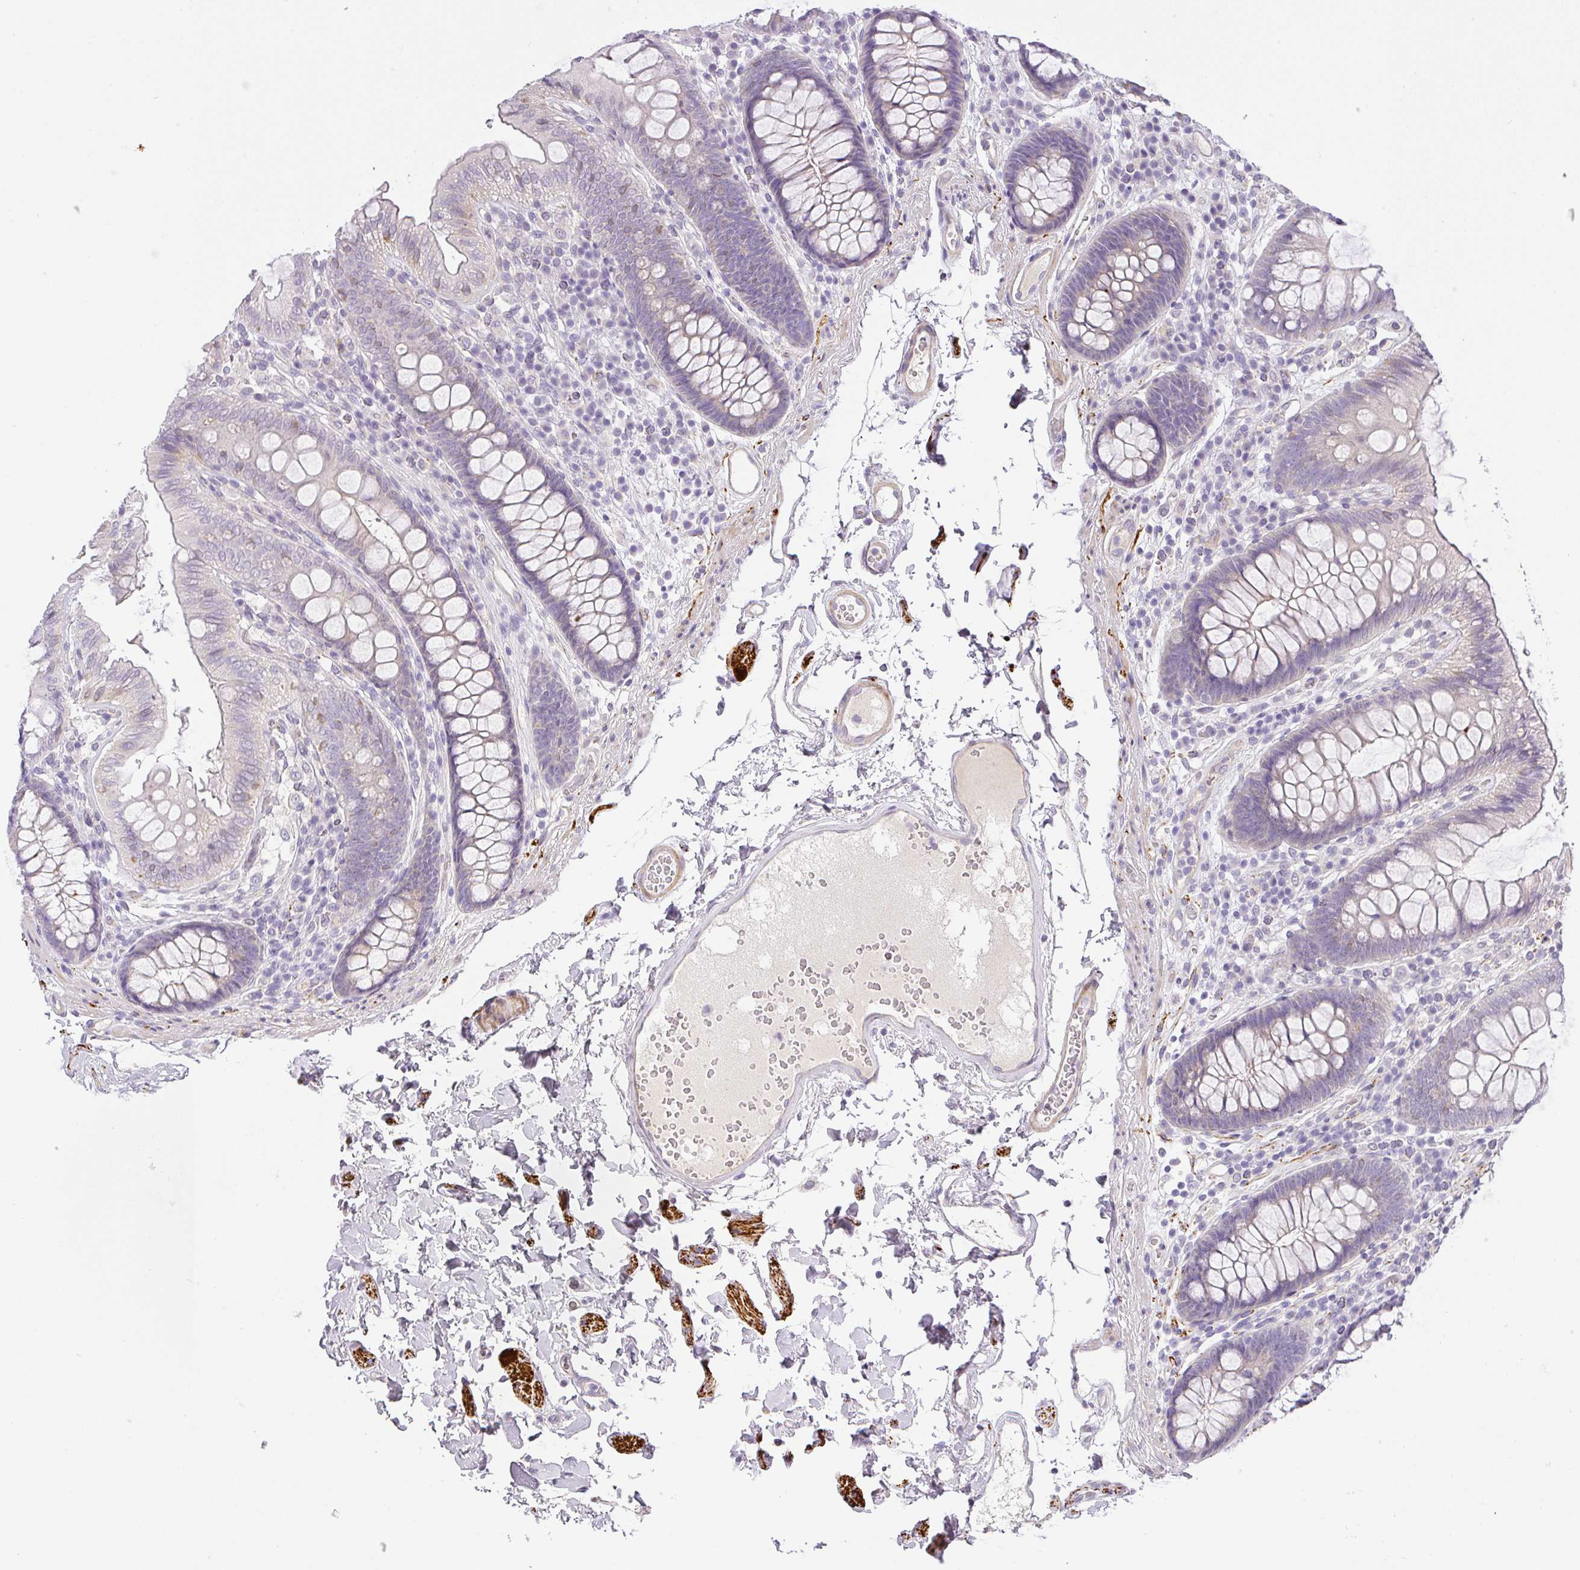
{"staining": {"intensity": "negative", "quantity": "none", "location": "none"}, "tissue": "colon", "cell_type": "Endothelial cells", "image_type": "normal", "snomed": [{"axis": "morphology", "description": "Normal tissue, NOS"}, {"axis": "topography", "description": "Colon"}], "caption": "The micrograph shows no significant expression in endothelial cells of colon. The staining is performed using DAB brown chromogen with nuclei counter-stained in using hematoxylin.", "gene": "RAX2", "patient": {"sex": "male", "age": 84}}